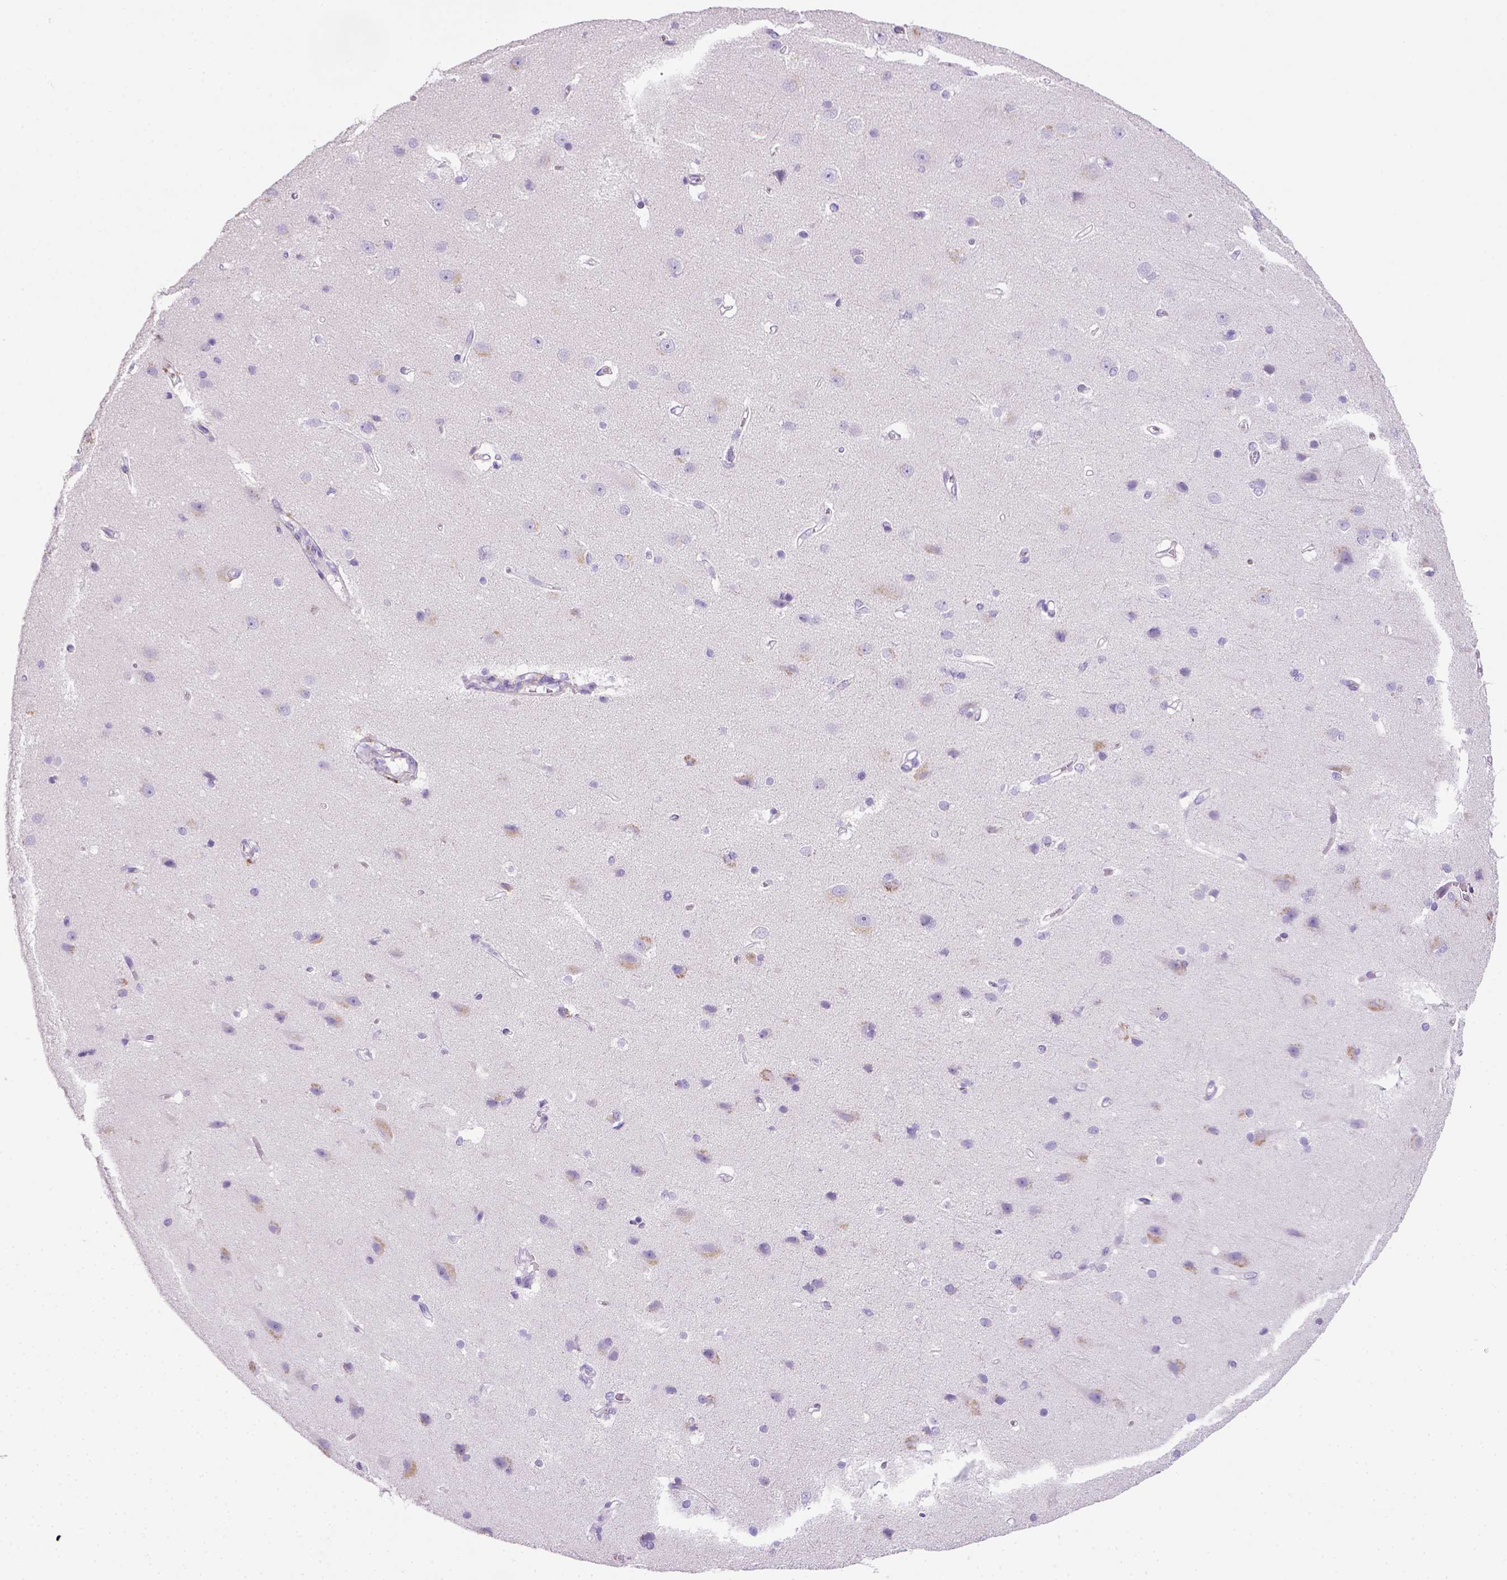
{"staining": {"intensity": "negative", "quantity": "none", "location": "none"}, "tissue": "cerebral cortex", "cell_type": "Endothelial cells", "image_type": "normal", "snomed": [{"axis": "morphology", "description": "Normal tissue, NOS"}, {"axis": "topography", "description": "Cerebral cortex"}], "caption": "Immunohistochemistry micrograph of normal cerebral cortex stained for a protein (brown), which exhibits no positivity in endothelial cells.", "gene": "KRT71", "patient": {"sex": "male", "age": 37}}